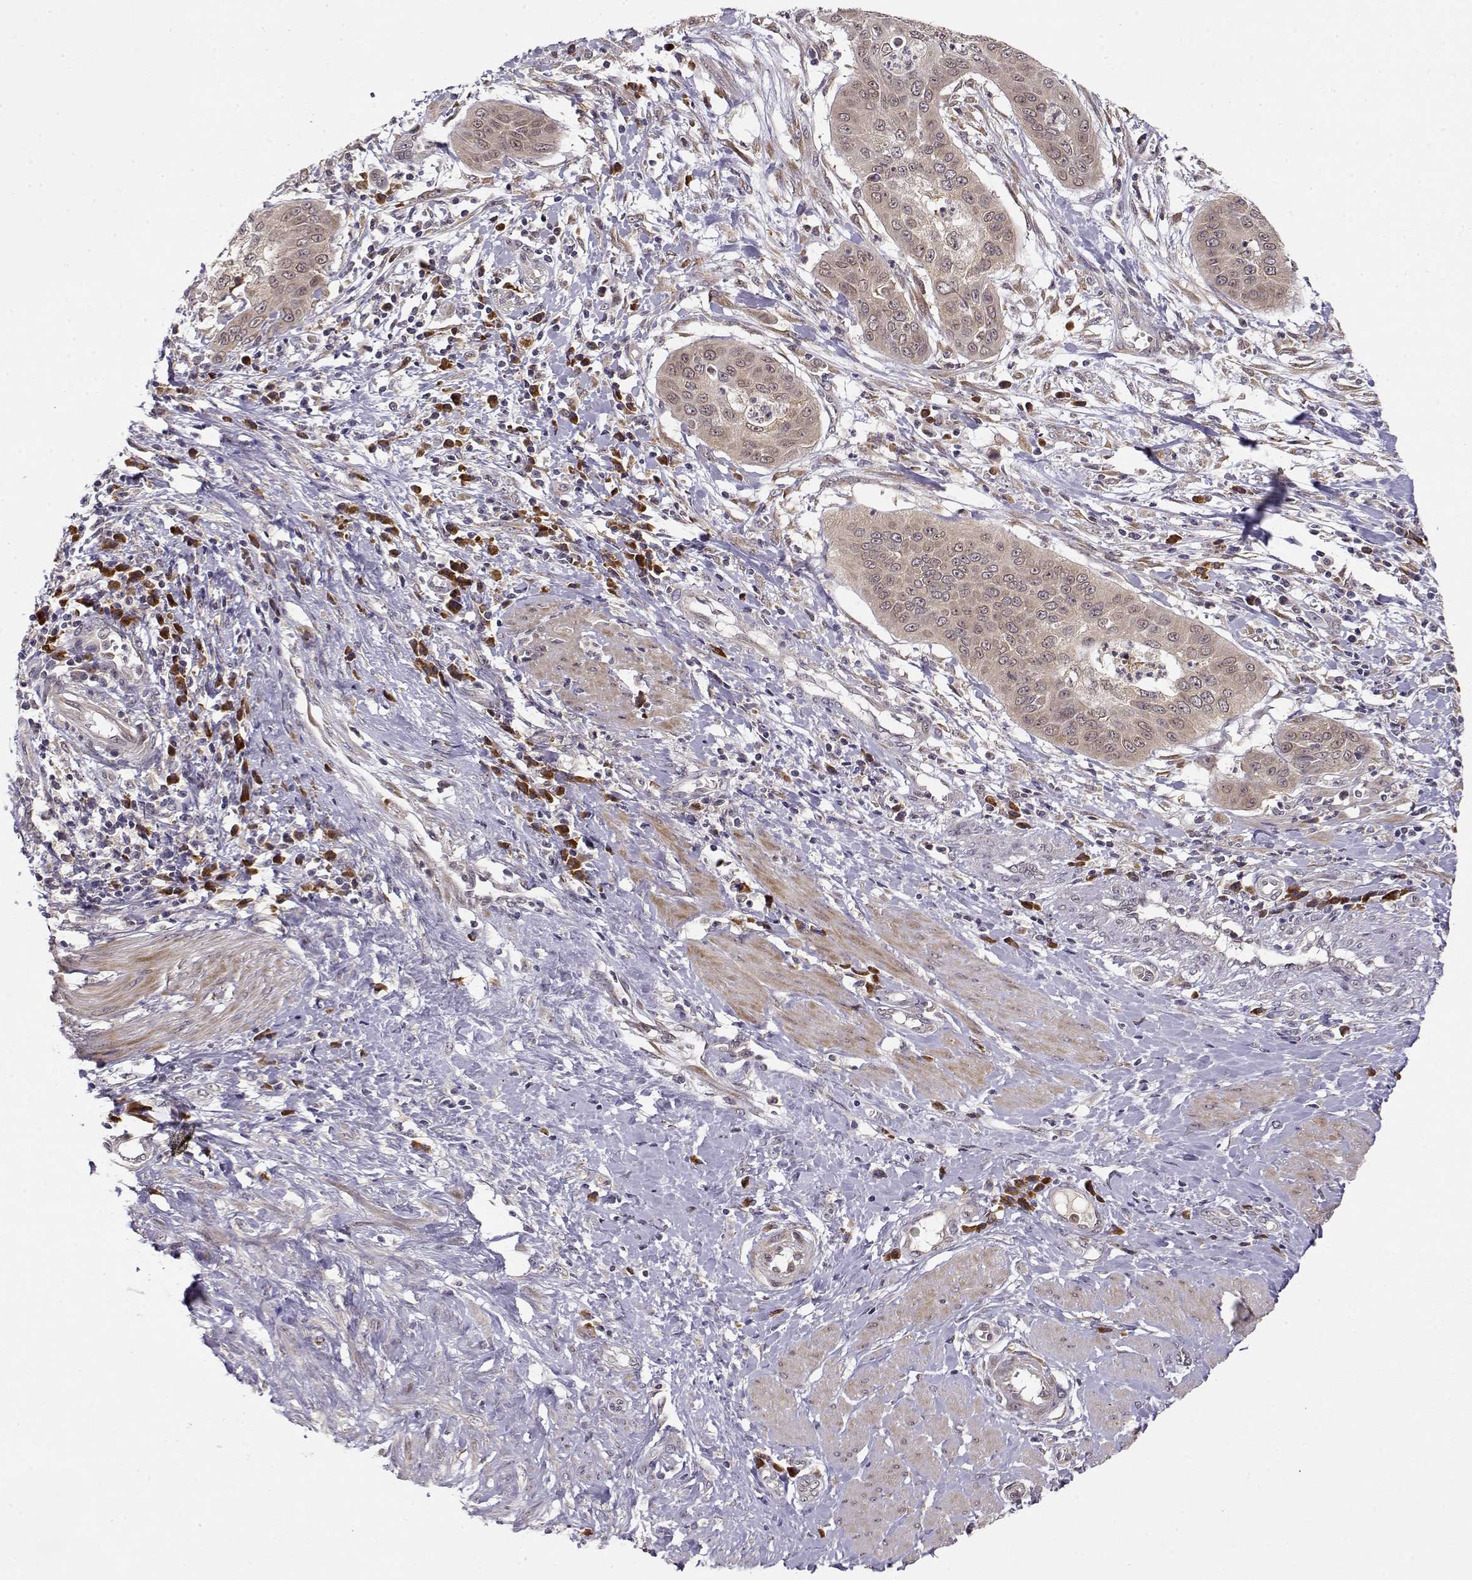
{"staining": {"intensity": "weak", "quantity": ">75%", "location": "cytoplasmic/membranous"}, "tissue": "cervical cancer", "cell_type": "Tumor cells", "image_type": "cancer", "snomed": [{"axis": "morphology", "description": "Squamous cell carcinoma, NOS"}, {"axis": "topography", "description": "Cervix"}], "caption": "Immunohistochemistry micrograph of cervical cancer (squamous cell carcinoma) stained for a protein (brown), which reveals low levels of weak cytoplasmic/membranous staining in approximately >75% of tumor cells.", "gene": "ERGIC2", "patient": {"sex": "female", "age": 39}}